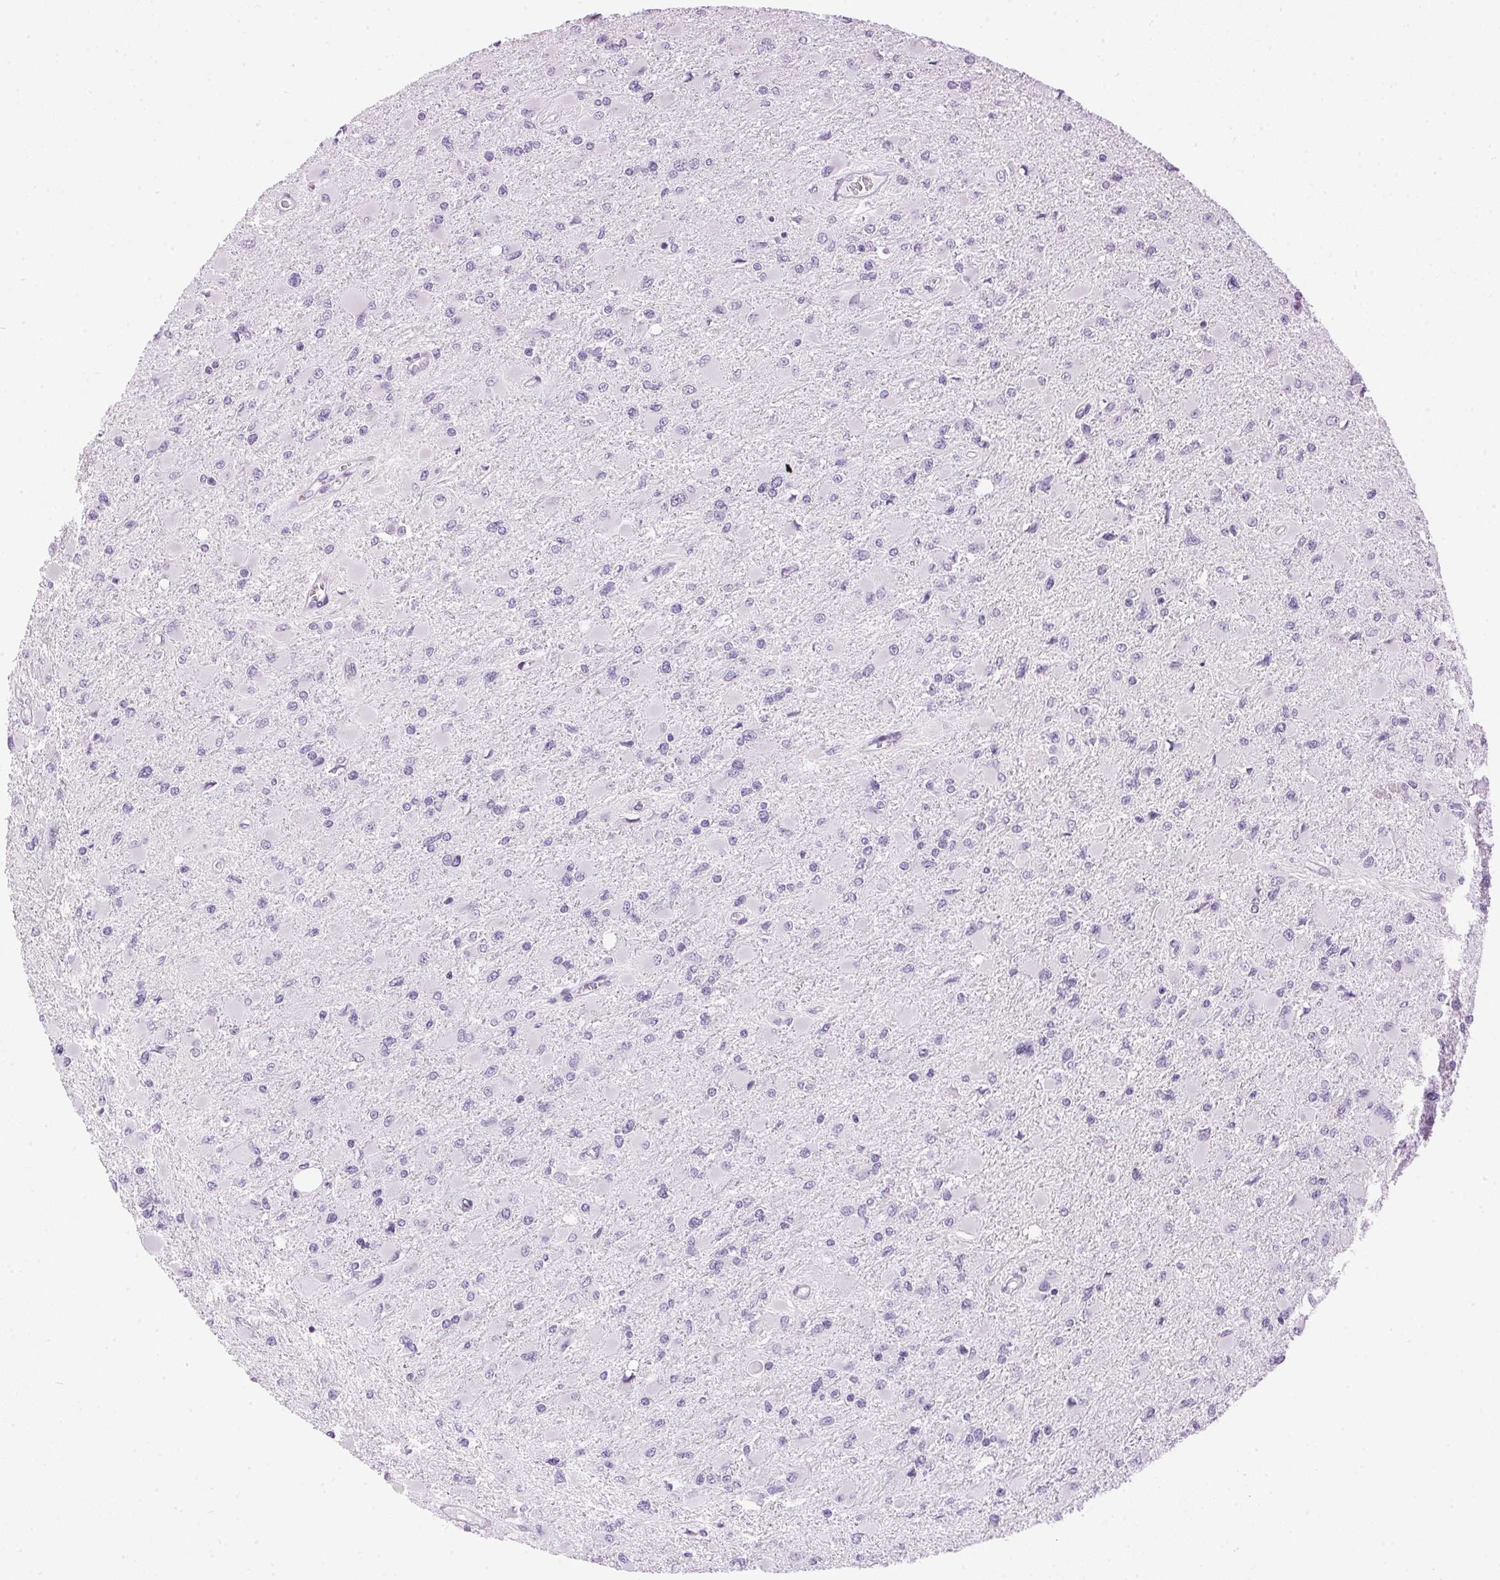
{"staining": {"intensity": "negative", "quantity": "none", "location": "none"}, "tissue": "glioma", "cell_type": "Tumor cells", "image_type": "cancer", "snomed": [{"axis": "morphology", "description": "Glioma, malignant, High grade"}, {"axis": "topography", "description": "Cerebral cortex"}], "caption": "This histopathology image is of glioma stained with immunohistochemistry (IHC) to label a protein in brown with the nuclei are counter-stained blue. There is no expression in tumor cells.", "gene": "SP7", "patient": {"sex": "female", "age": 36}}